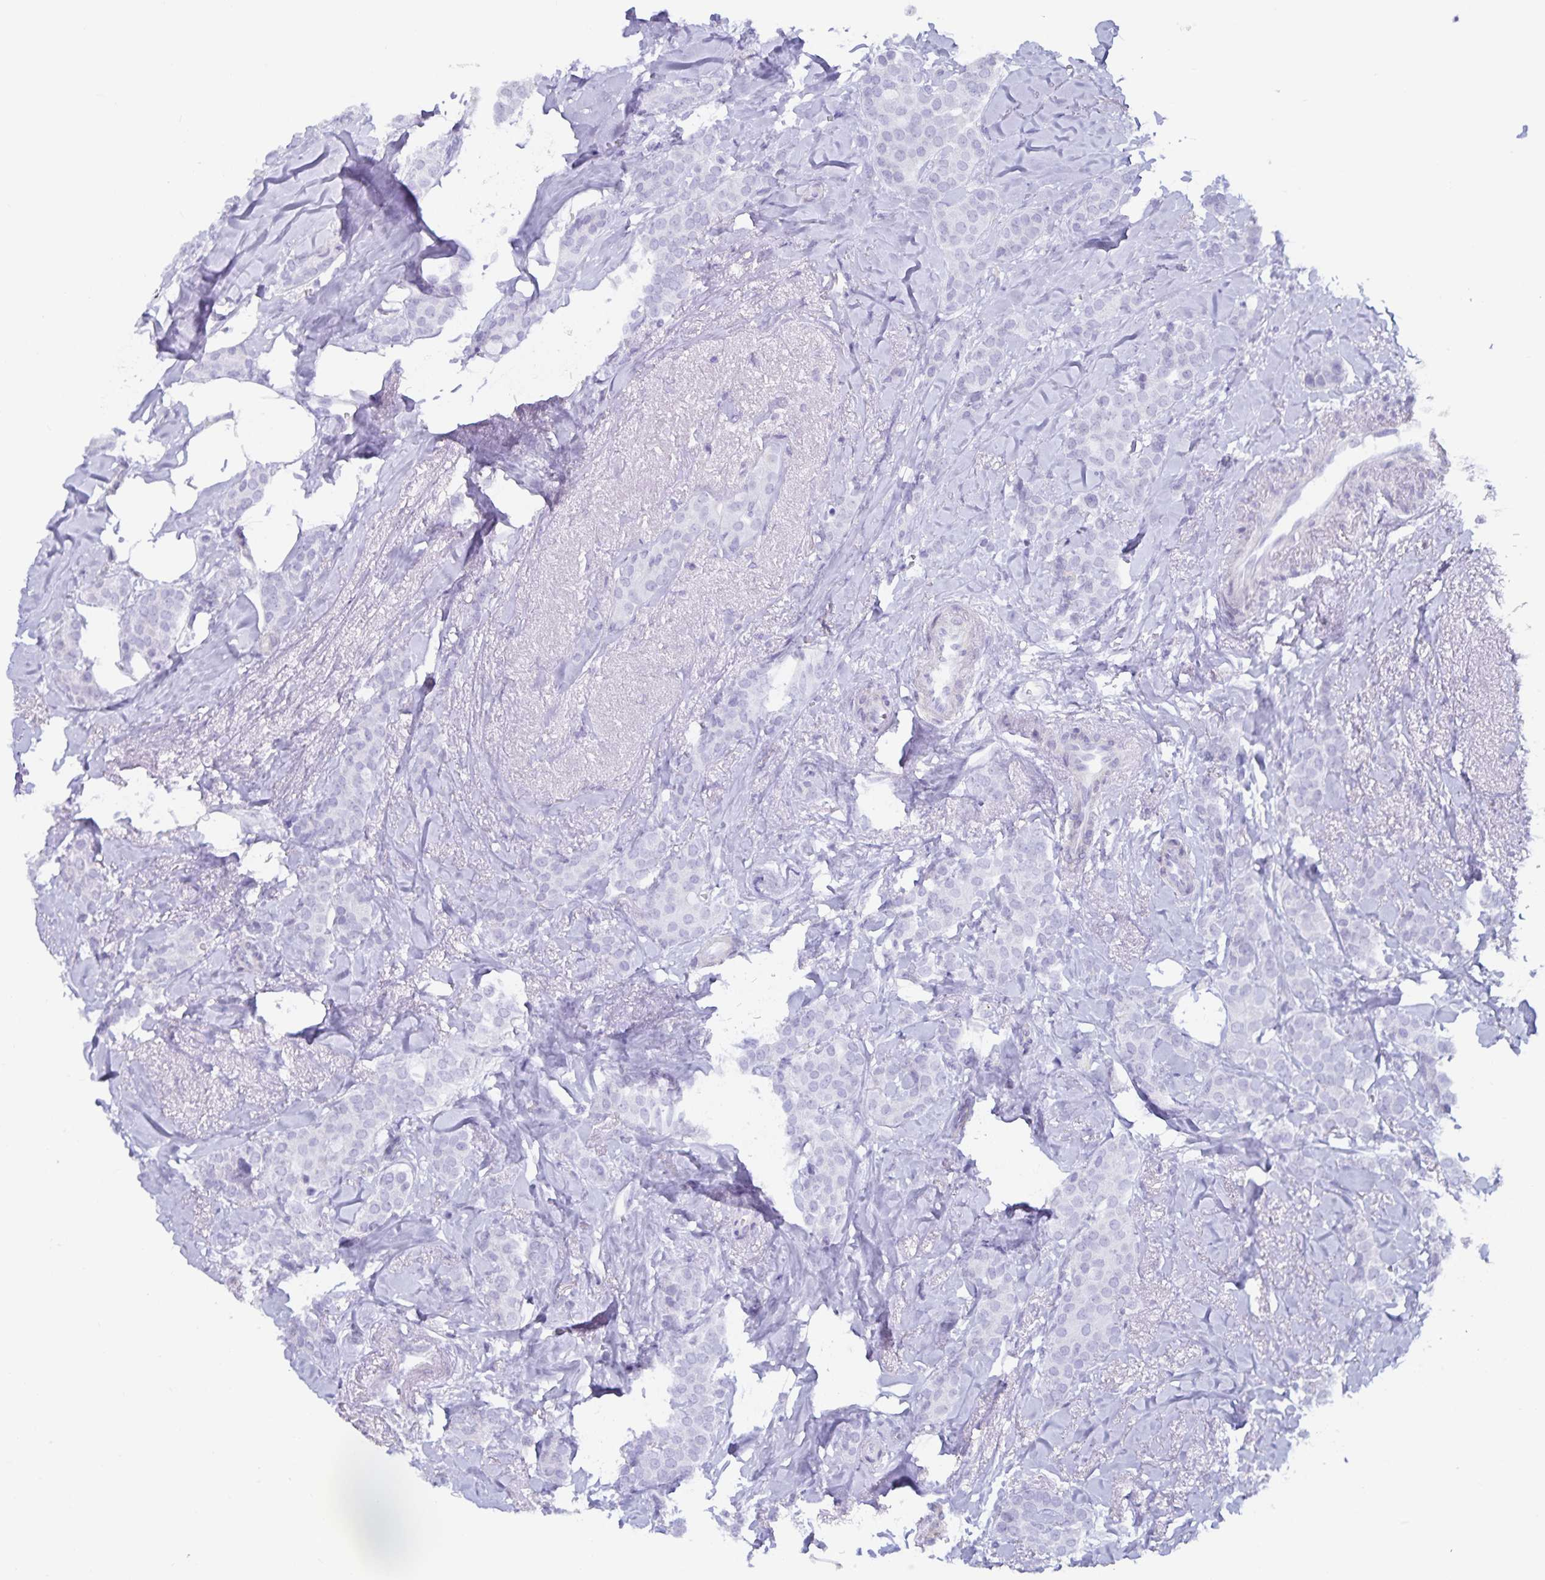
{"staining": {"intensity": "negative", "quantity": "none", "location": "none"}, "tissue": "breast cancer", "cell_type": "Tumor cells", "image_type": "cancer", "snomed": [{"axis": "morphology", "description": "Duct carcinoma"}, {"axis": "topography", "description": "Breast"}], "caption": "Micrograph shows no protein staining in tumor cells of breast invasive ductal carcinoma tissue.", "gene": "GPR137", "patient": {"sex": "female", "age": 79}}